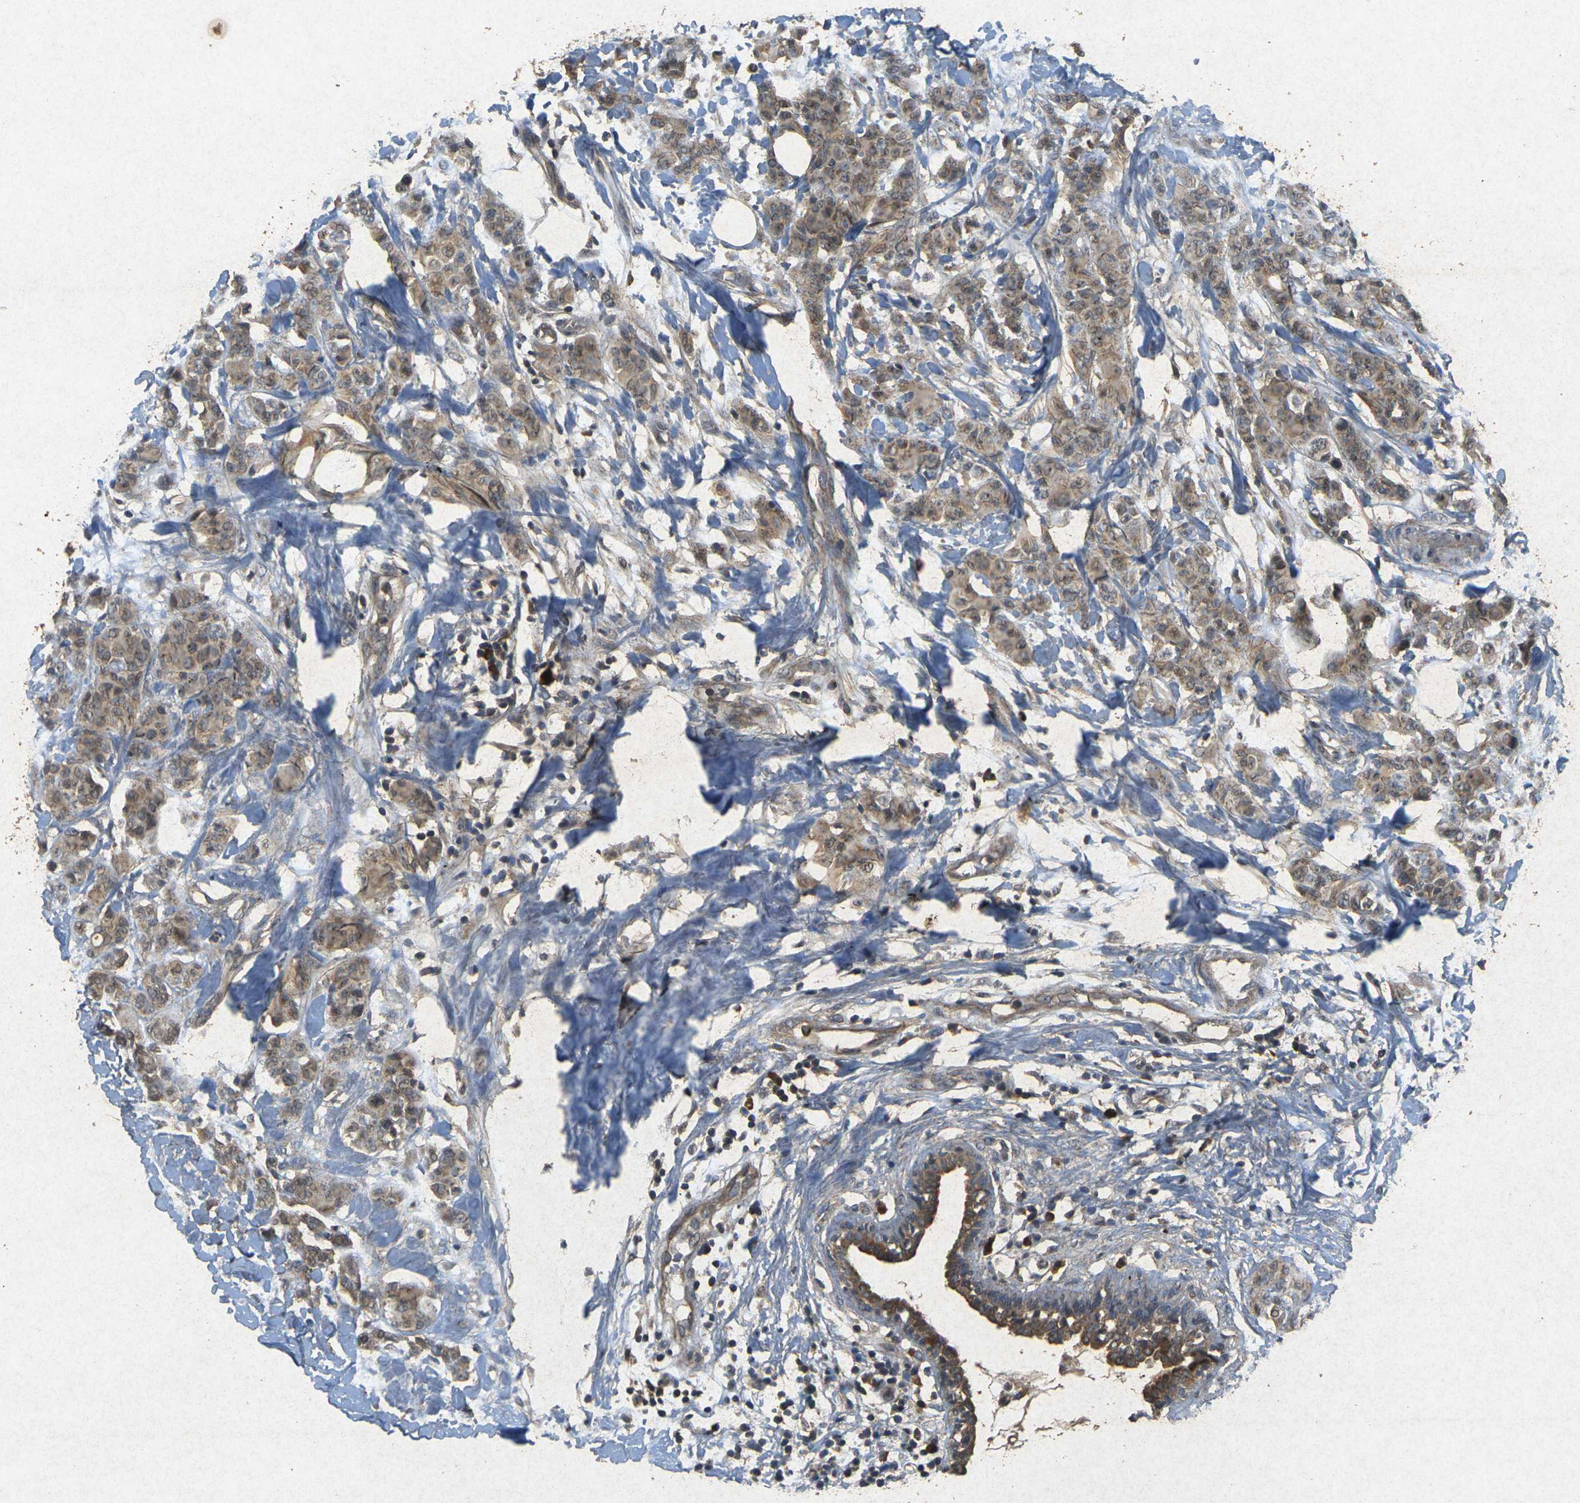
{"staining": {"intensity": "weak", "quantity": ">75%", "location": "cytoplasmic/membranous"}, "tissue": "breast cancer", "cell_type": "Tumor cells", "image_type": "cancer", "snomed": [{"axis": "morphology", "description": "Normal tissue, NOS"}, {"axis": "morphology", "description": "Duct carcinoma"}, {"axis": "topography", "description": "Breast"}], "caption": "This is an image of IHC staining of breast invasive ductal carcinoma, which shows weak expression in the cytoplasmic/membranous of tumor cells.", "gene": "ERN1", "patient": {"sex": "female", "age": 40}}